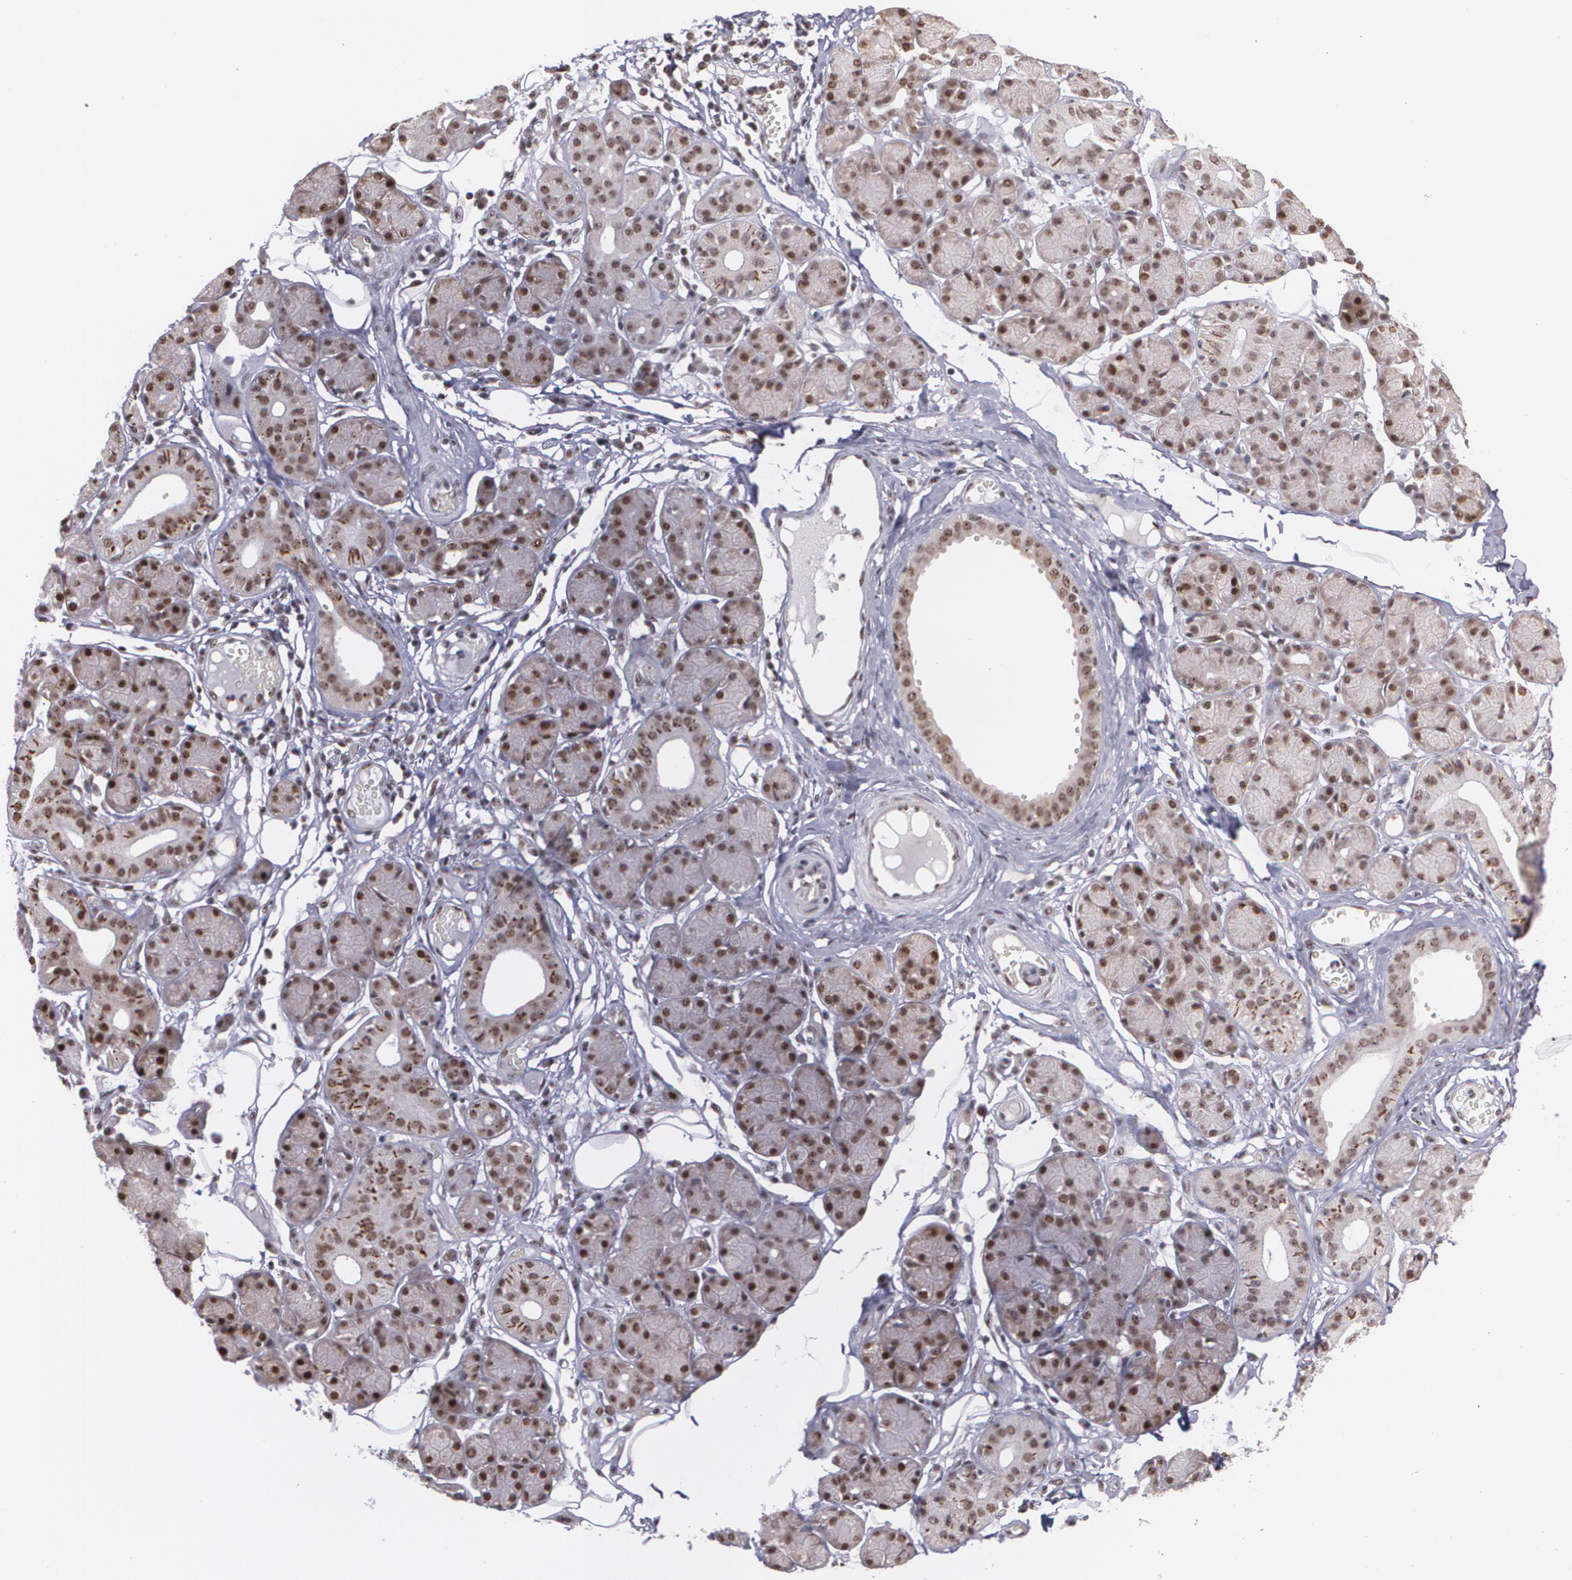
{"staining": {"intensity": "moderate", "quantity": ">75%", "location": "nuclear"}, "tissue": "salivary gland", "cell_type": "Glandular cells", "image_type": "normal", "snomed": [{"axis": "morphology", "description": "Normal tissue, NOS"}, {"axis": "topography", "description": "Salivary gland"}], "caption": "Salivary gland stained with a protein marker exhibits moderate staining in glandular cells.", "gene": "C6orf15", "patient": {"sex": "male", "age": 54}}